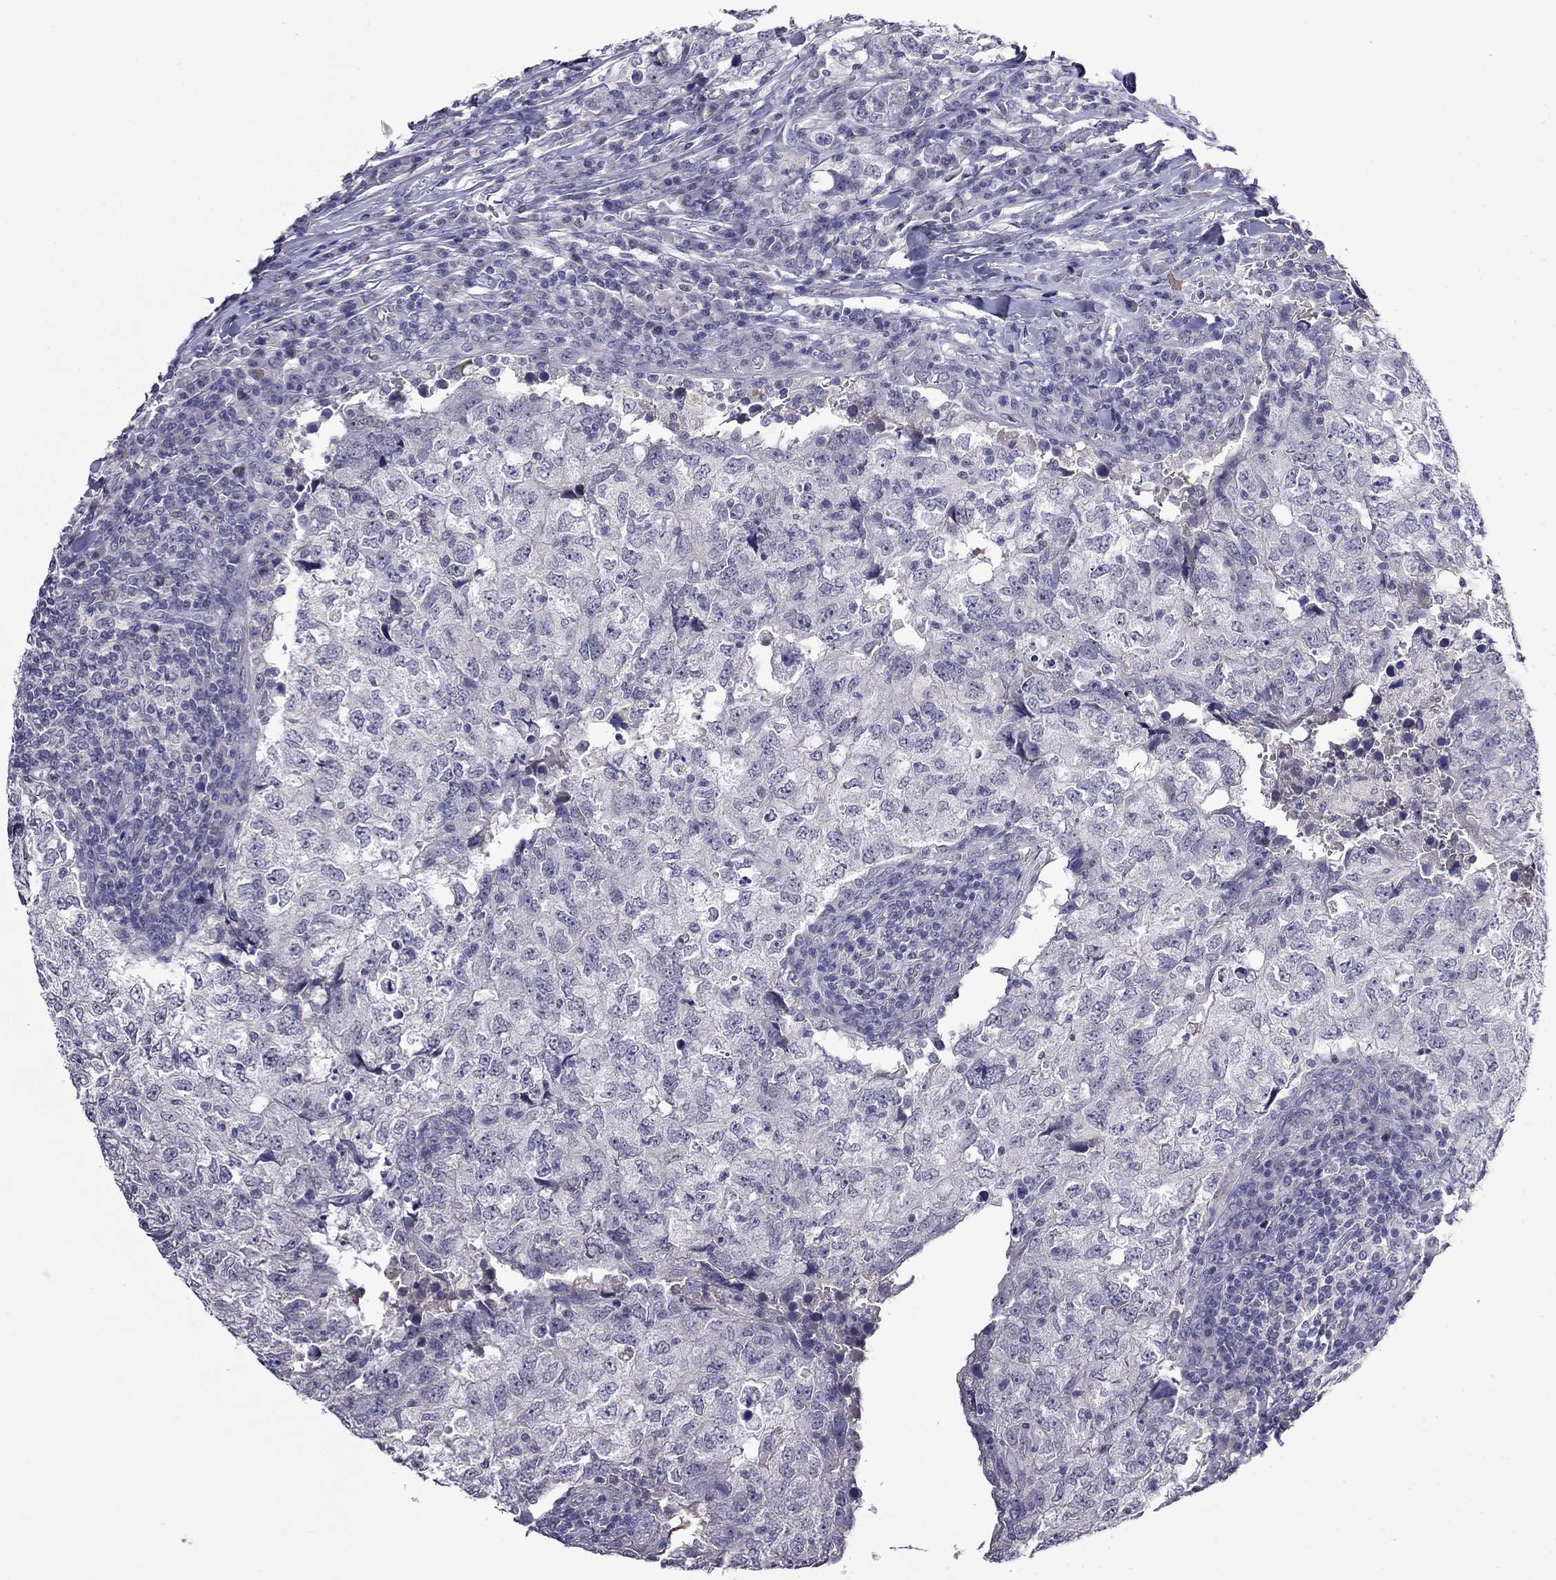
{"staining": {"intensity": "negative", "quantity": "none", "location": "none"}, "tissue": "breast cancer", "cell_type": "Tumor cells", "image_type": "cancer", "snomed": [{"axis": "morphology", "description": "Duct carcinoma"}, {"axis": "topography", "description": "Breast"}], "caption": "Tumor cells show no significant protein staining in intraductal carcinoma (breast).", "gene": "STAR", "patient": {"sex": "female", "age": 30}}